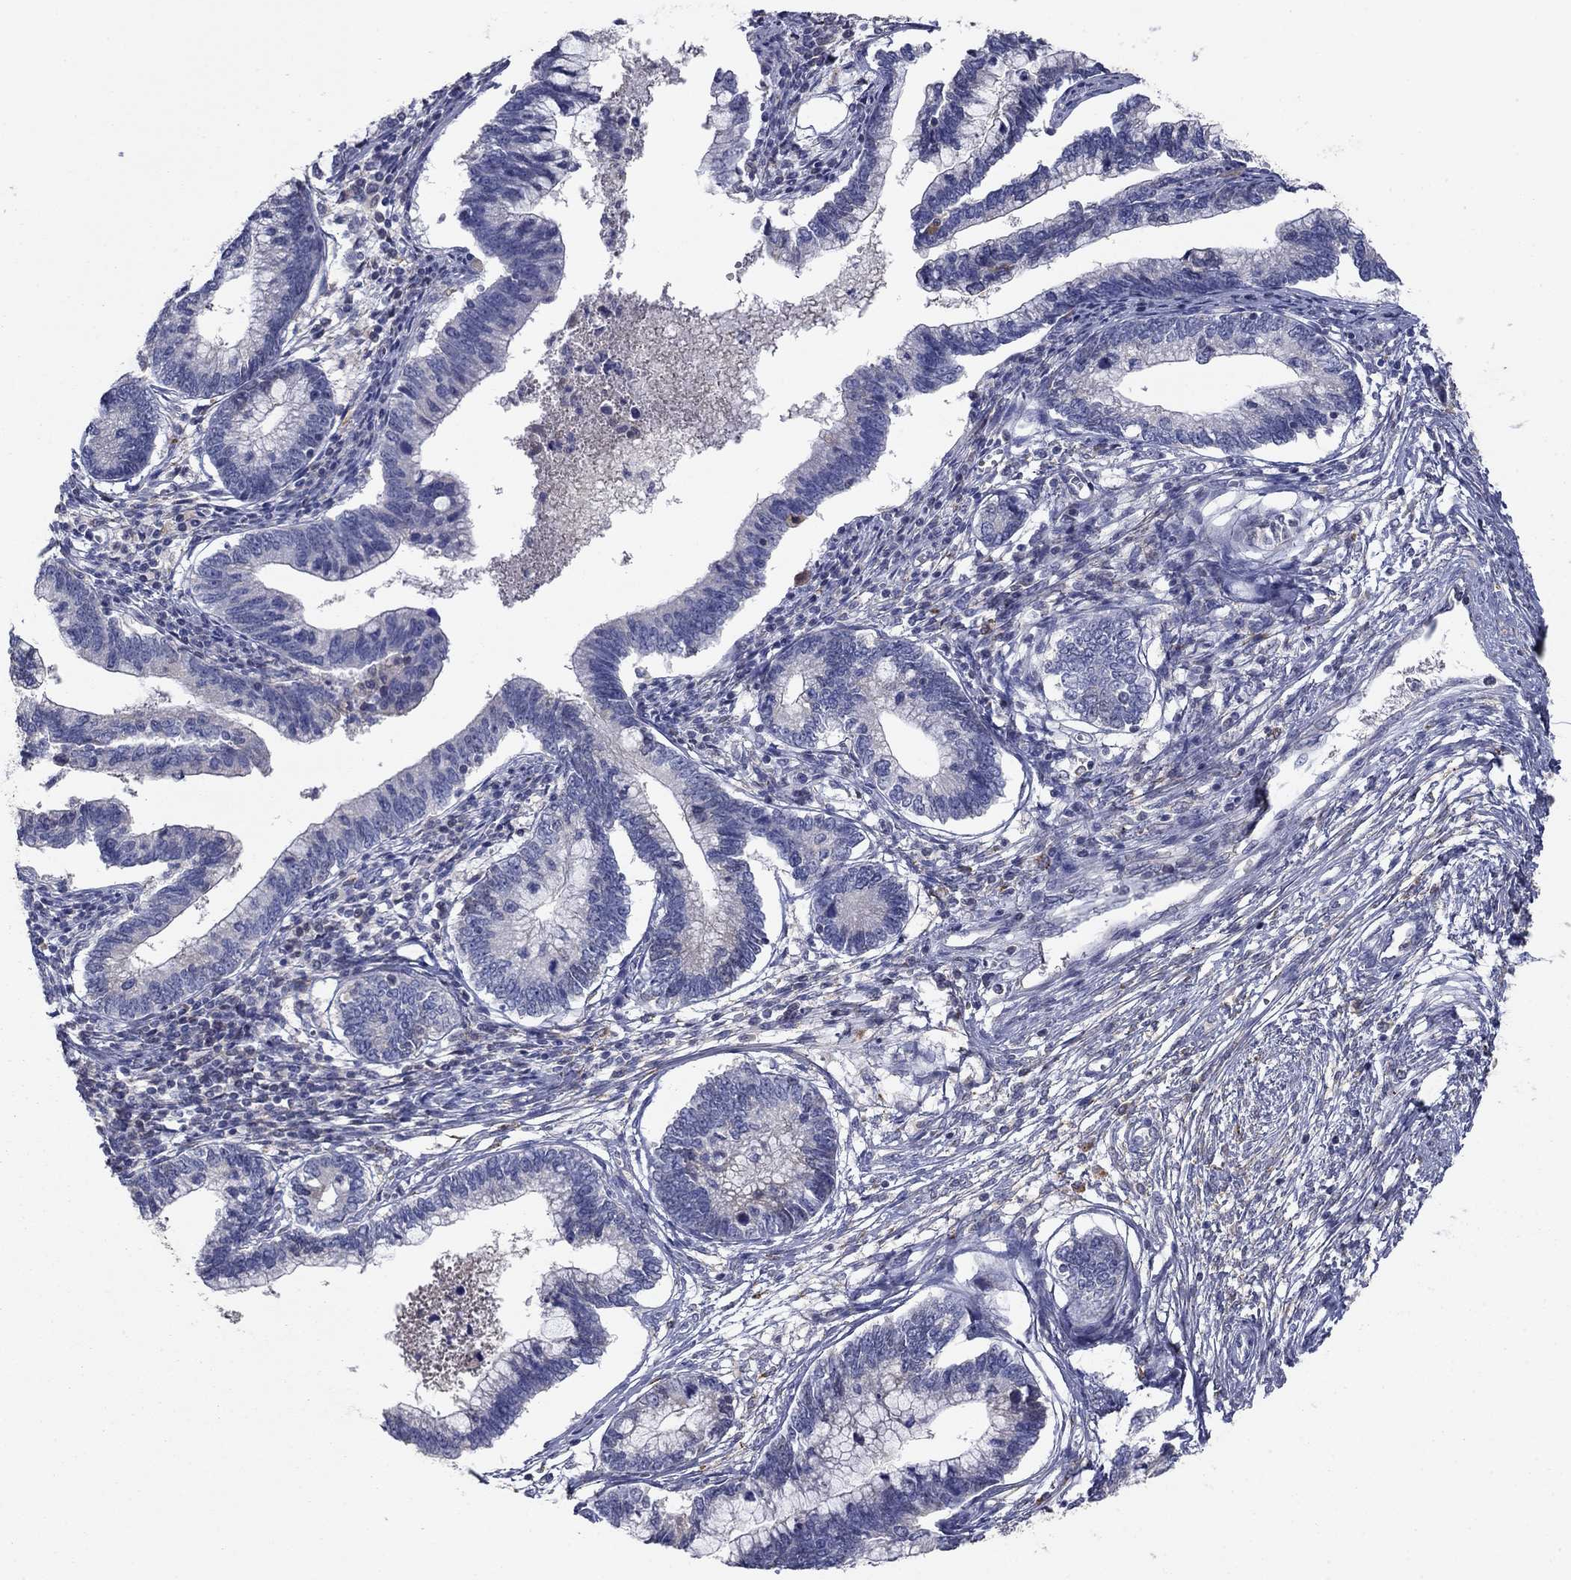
{"staining": {"intensity": "negative", "quantity": "none", "location": "none"}, "tissue": "cervical cancer", "cell_type": "Tumor cells", "image_type": "cancer", "snomed": [{"axis": "morphology", "description": "Adenocarcinoma, NOS"}, {"axis": "topography", "description": "Cervix"}], "caption": "Cervical cancer was stained to show a protein in brown. There is no significant positivity in tumor cells. (DAB (3,3'-diaminobenzidine) immunohistochemistry with hematoxylin counter stain).", "gene": "PTGDS", "patient": {"sex": "female", "age": 44}}